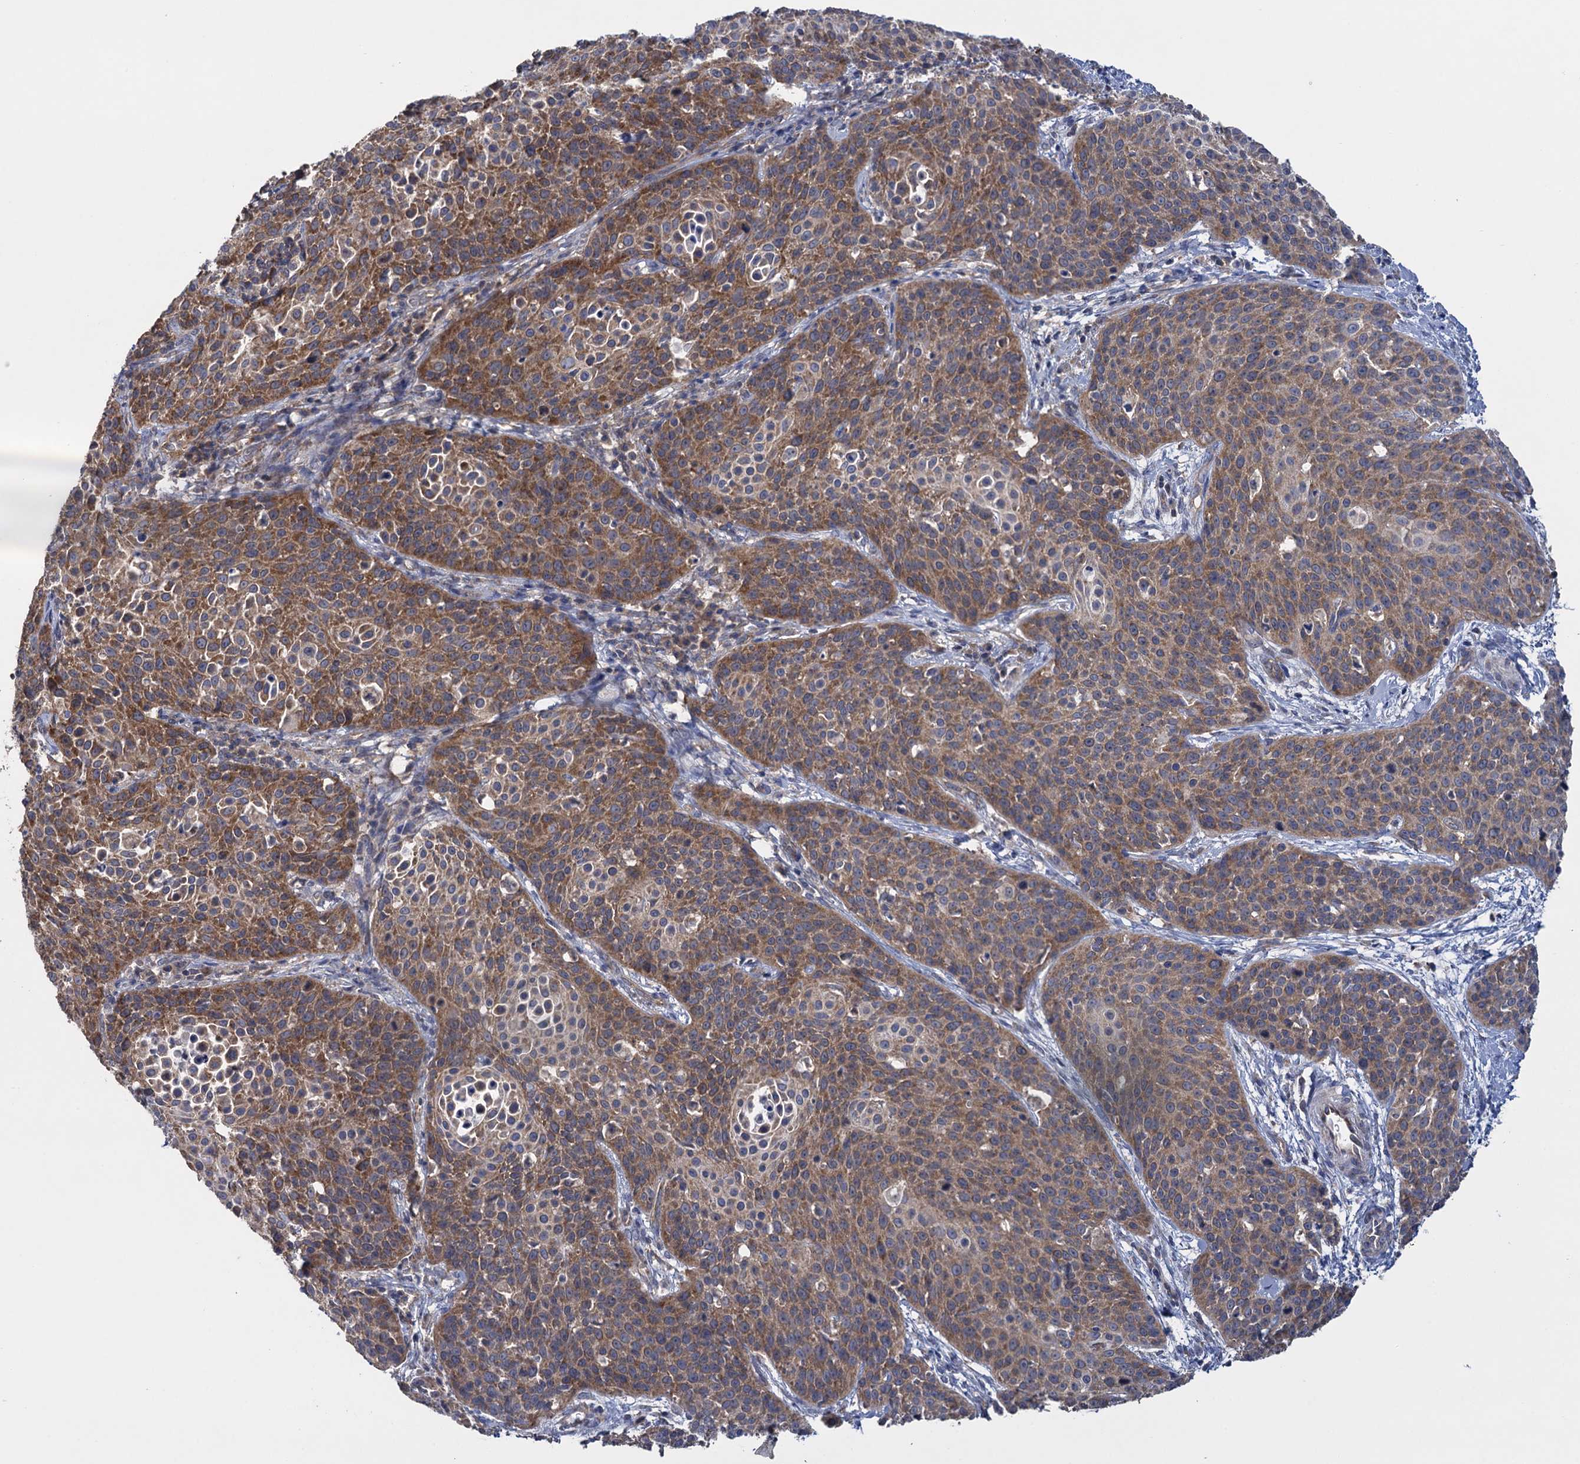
{"staining": {"intensity": "moderate", "quantity": ">75%", "location": "cytoplasmic/membranous"}, "tissue": "cervical cancer", "cell_type": "Tumor cells", "image_type": "cancer", "snomed": [{"axis": "morphology", "description": "Squamous cell carcinoma, NOS"}, {"axis": "topography", "description": "Cervix"}], "caption": "Protein staining of cervical squamous cell carcinoma tissue displays moderate cytoplasmic/membranous positivity in approximately >75% of tumor cells. Nuclei are stained in blue.", "gene": "GSTM2", "patient": {"sex": "female", "age": 38}}